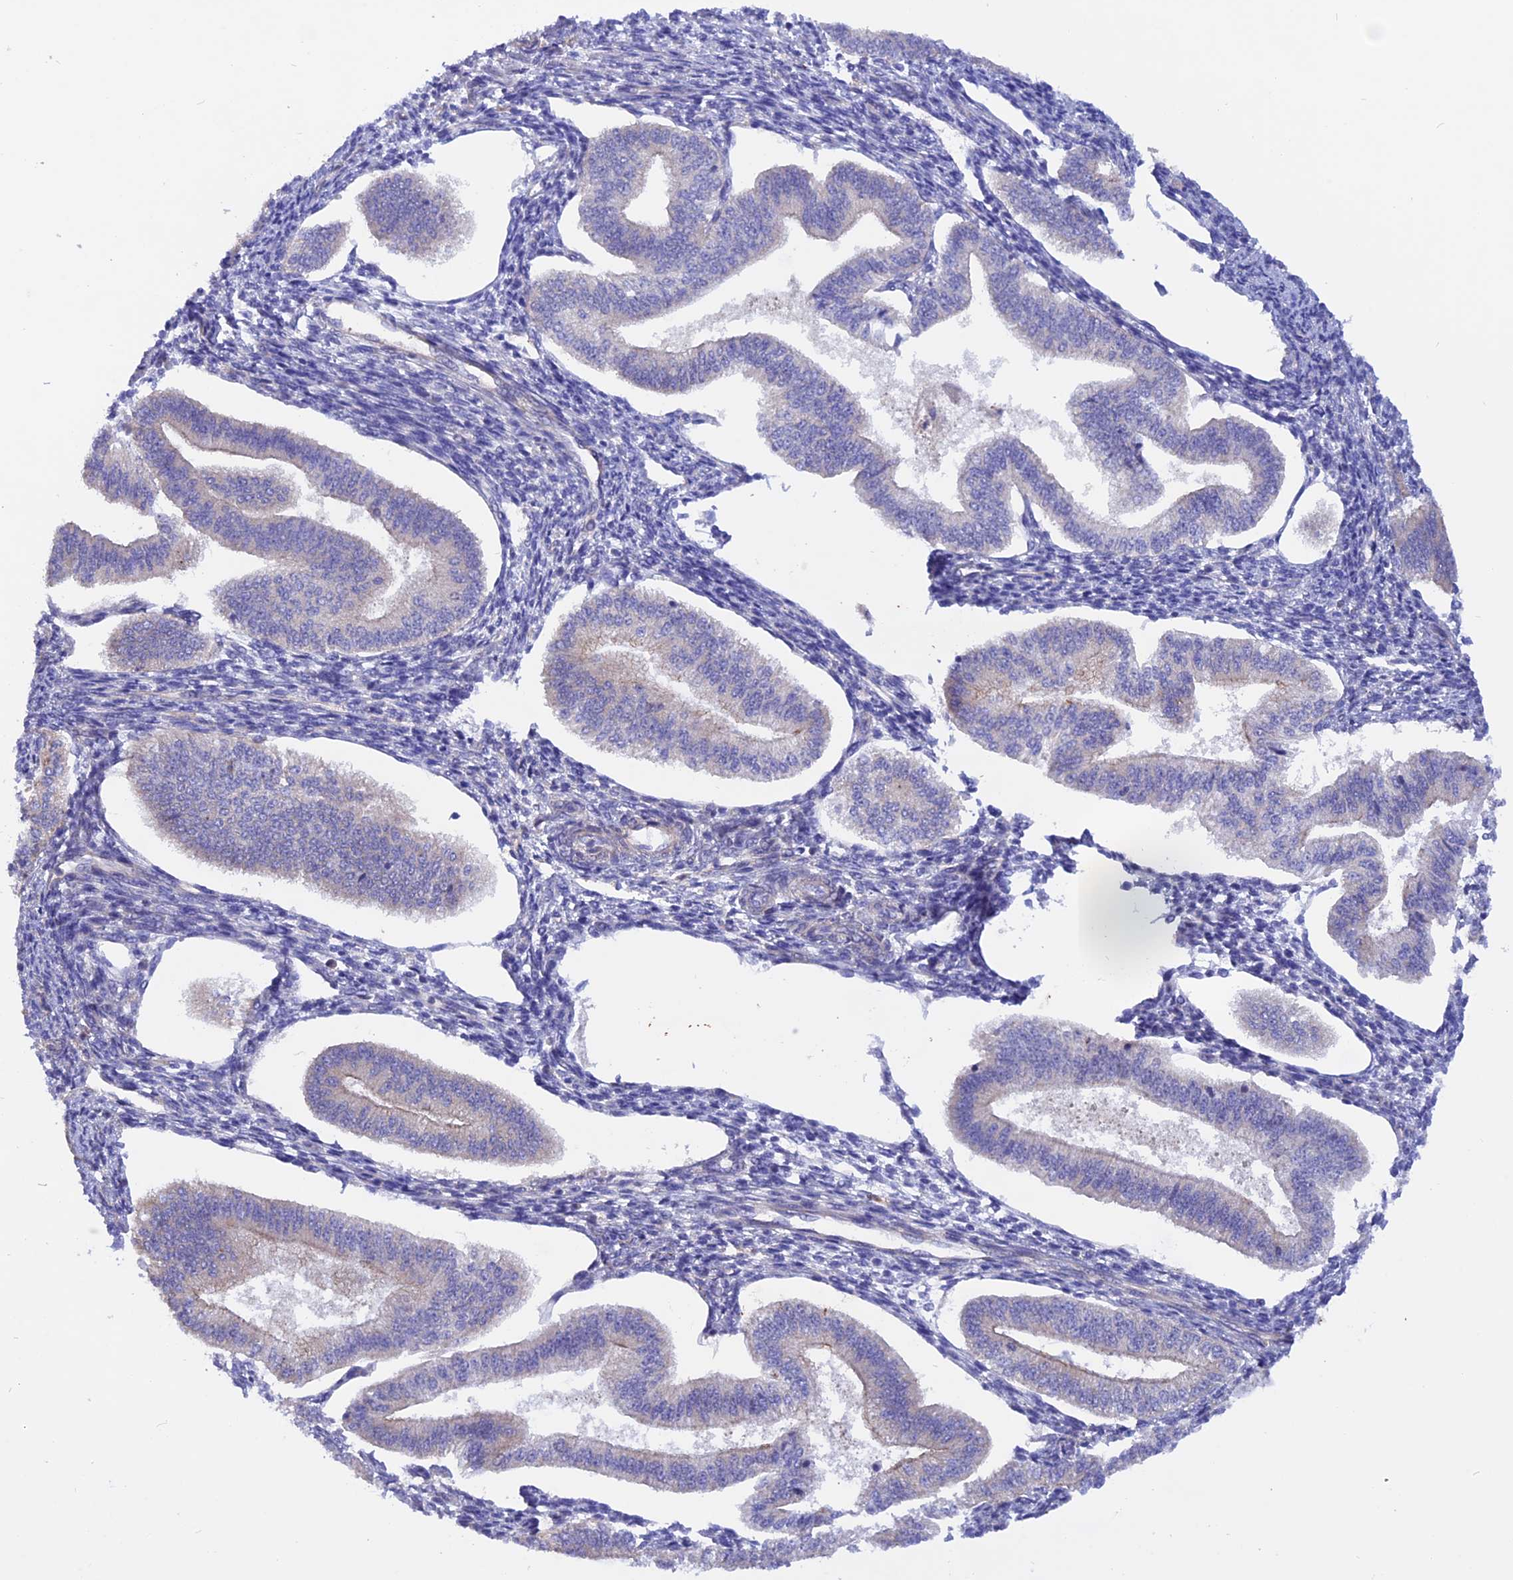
{"staining": {"intensity": "negative", "quantity": "none", "location": "none"}, "tissue": "endometrium", "cell_type": "Cells in endometrial stroma", "image_type": "normal", "snomed": [{"axis": "morphology", "description": "Normal tissue, NOS"}, {"axis": "topography", "description": "Endometrium"}], "caption": "Benign endometrium was stained to show a protein in brown. There is no significant staining in cells in endometrial stroma. (IHC, brightfield microscopy, high magnification).", "gene": "HYCC1", "patient": {"sex": "female", "age": 34}}